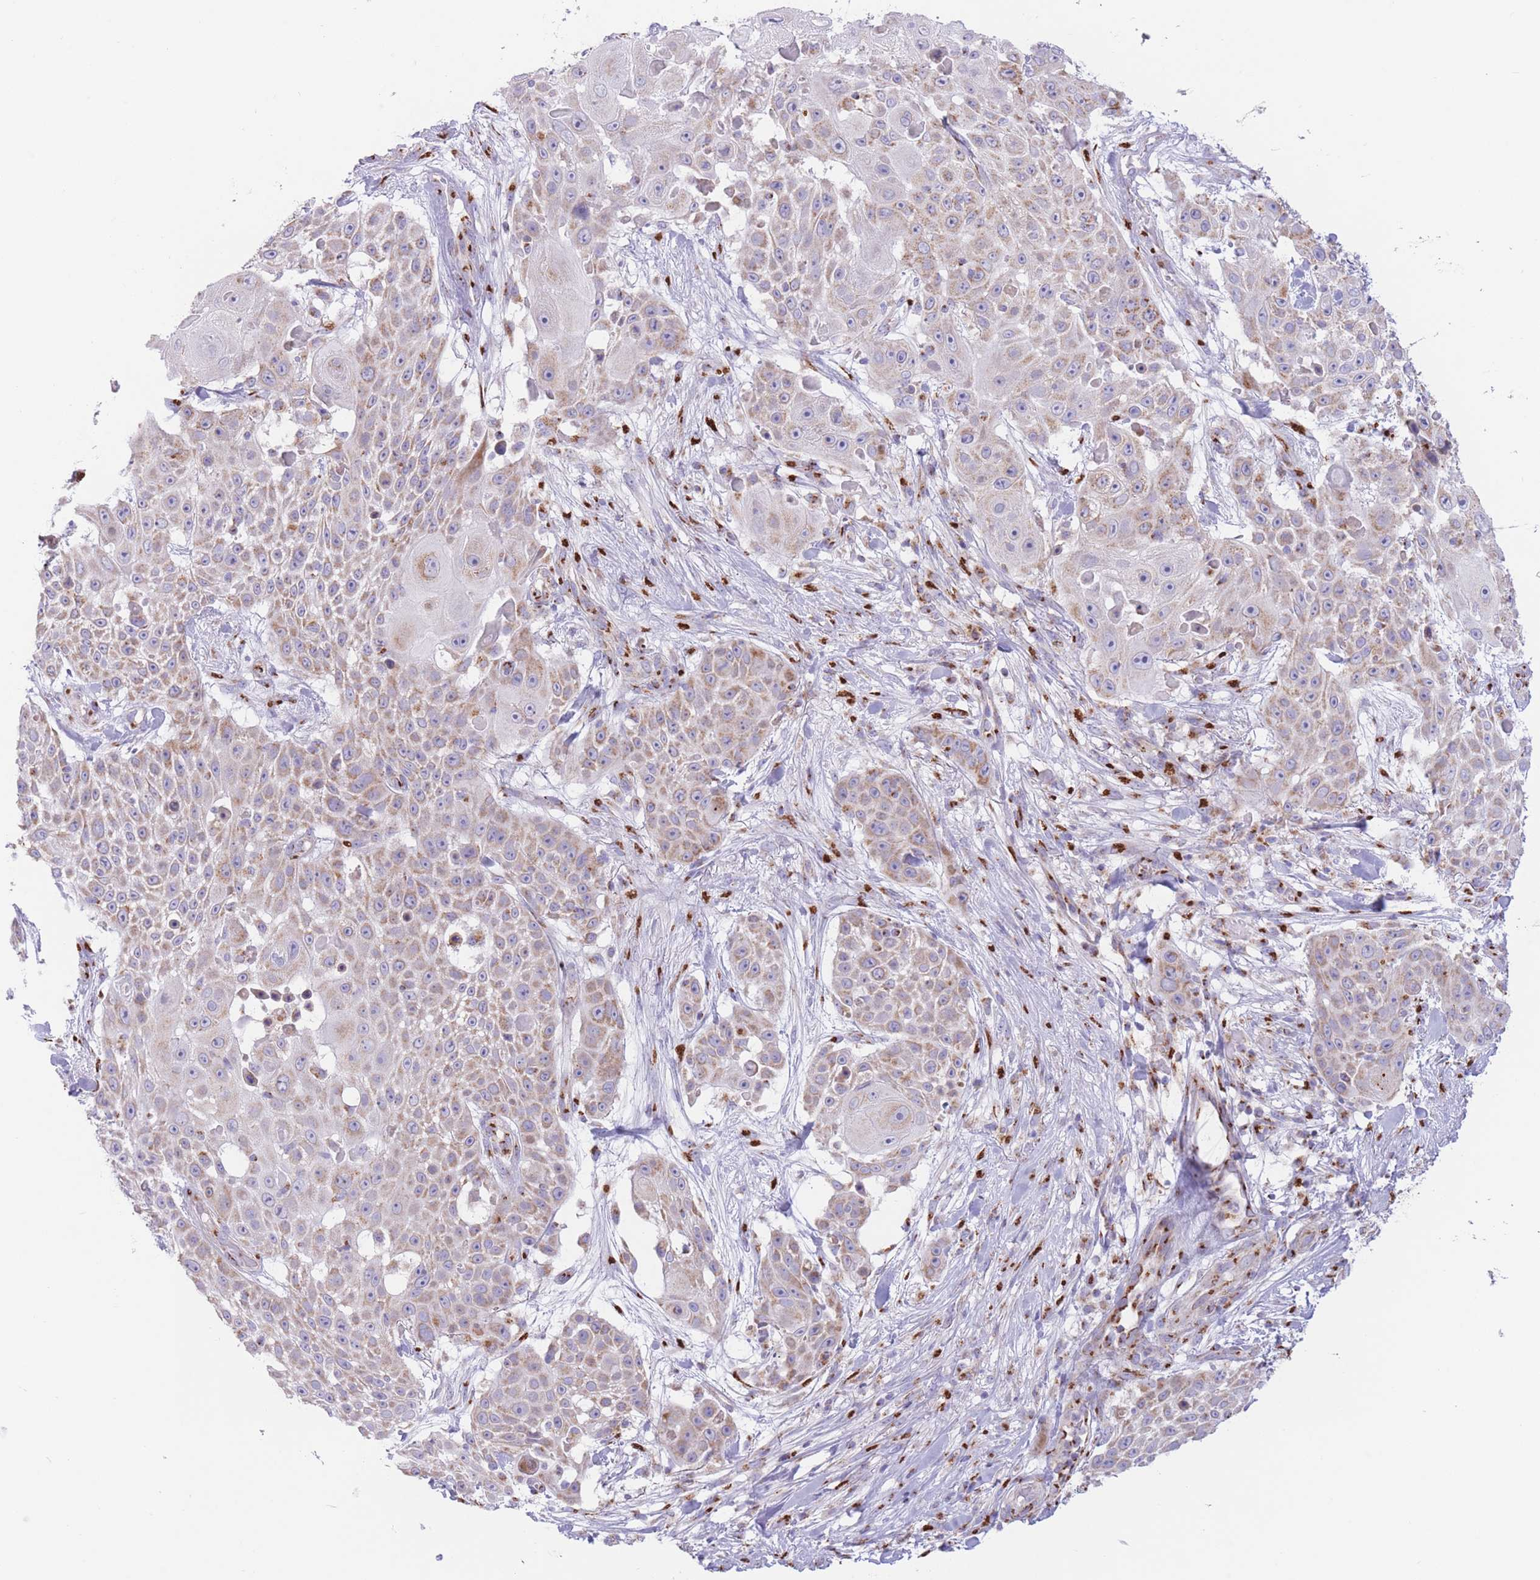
{"staining": {"intensity": "moderate", "quantity": "25%-75%", "location": "cytoplasmic/membranous"}, "tissue": "skin cancer", "cell_type": "Tumor cells", "image_type": "cancer", "snomed": [{"axis": "morphology", "description": "Squamous cell carcinoma, NOS"}, {"axis": "topography", "description": "Skin"}], "caption": "Protein expression analysis of human skin squamous cell carcinoma reveals moderate cytoplasmic/membranous expression in about 25%-75% of tumor cells.", "gene": "MPND", "patient": {"sex": "female", "age": 86}}